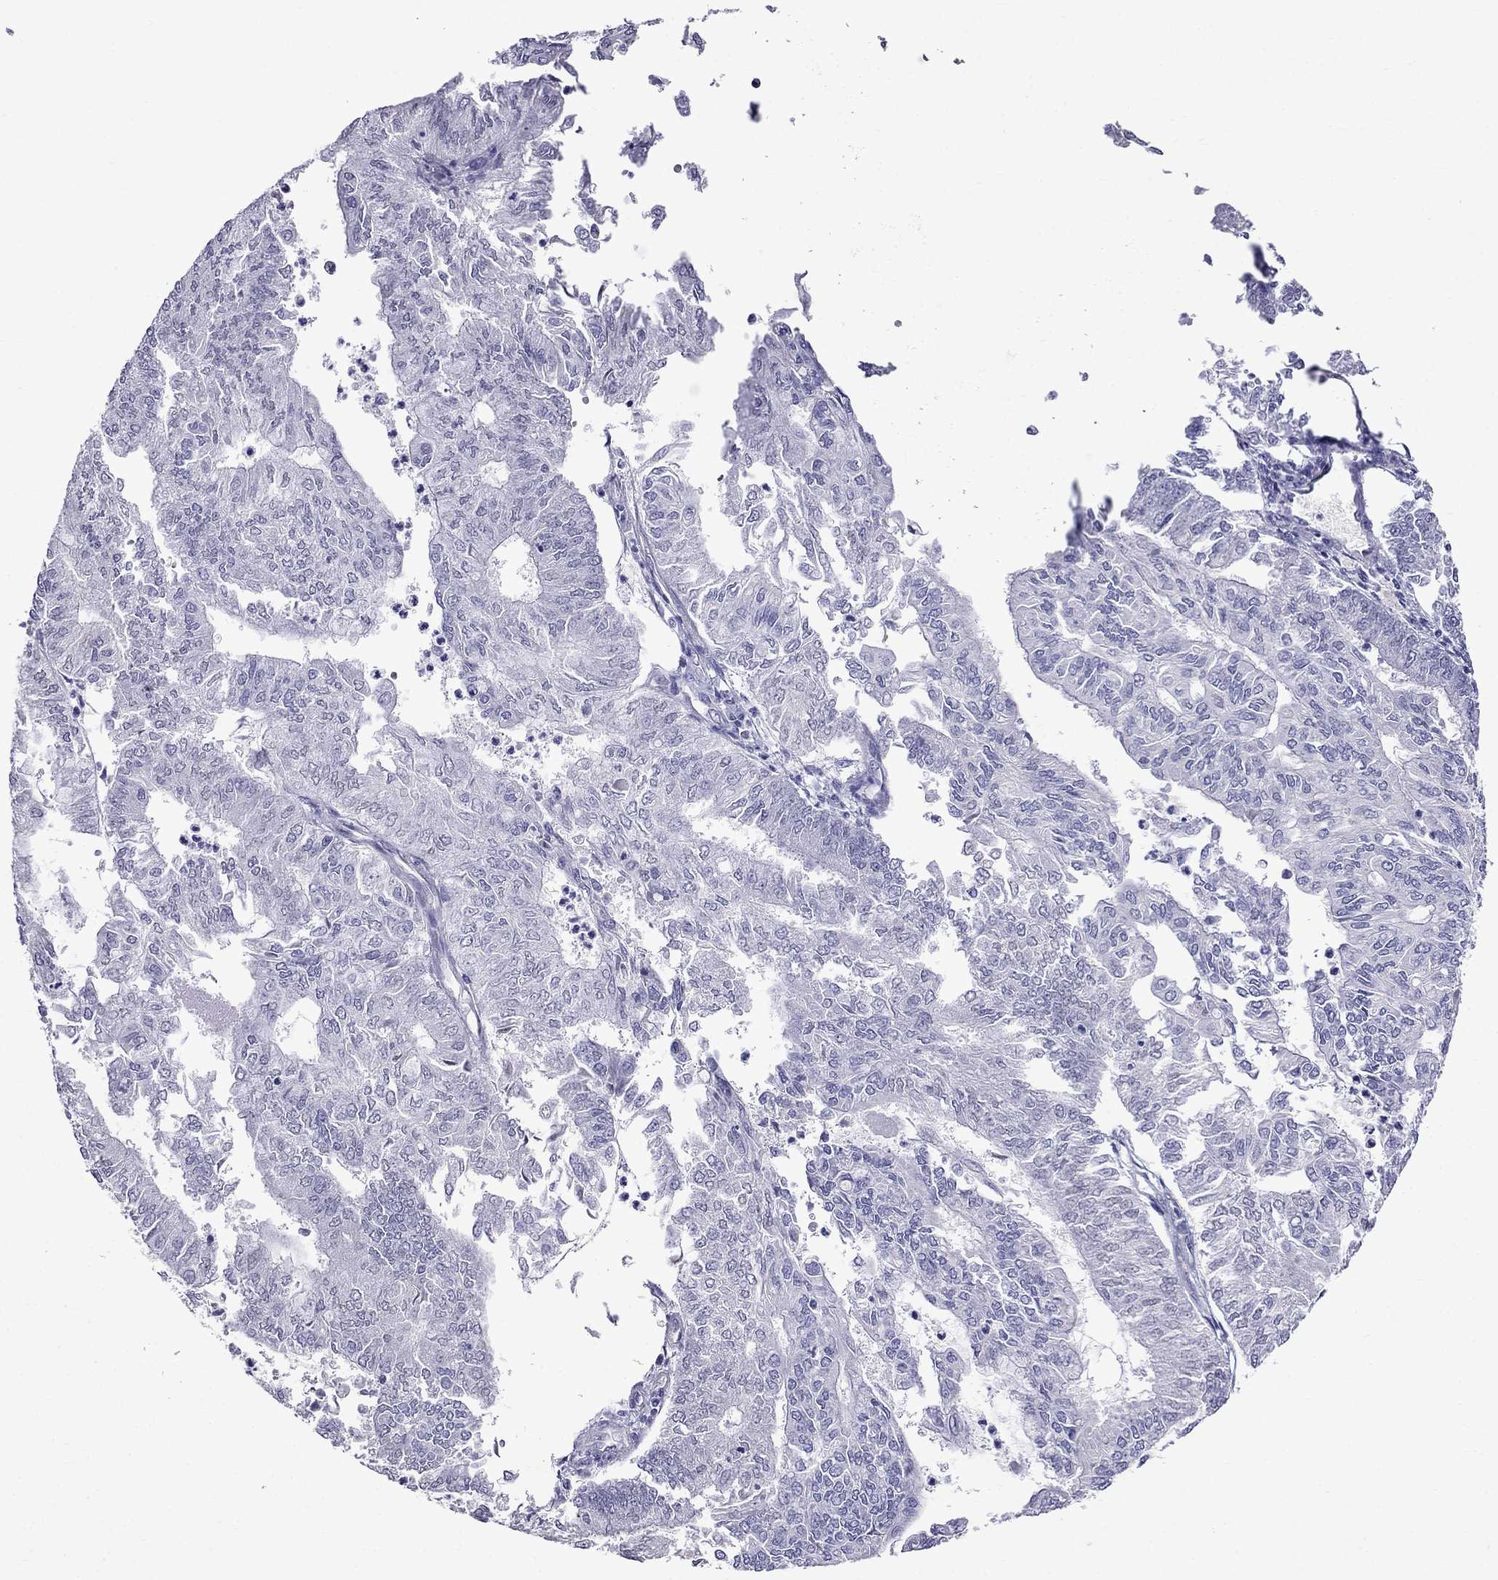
{"staining": {"intensity": "negative", "quantity": "none", "location": "none"}, "tissue": "endometrial cancer", "cell_type": "Tumor cells", "image_type": "cancer", "snomed": [{"axis": "morphology", "description": "Adenocarcinoma, NOS"}, {"axis": "topography", "description": "Endometrium"}], "caption": "Endometrial adenocarcinoma stained for a protein using immunohistochemistry shows no positivity tumor cells.", "gene": "MGP", "patient": {"sex": "female", "age": 59}}